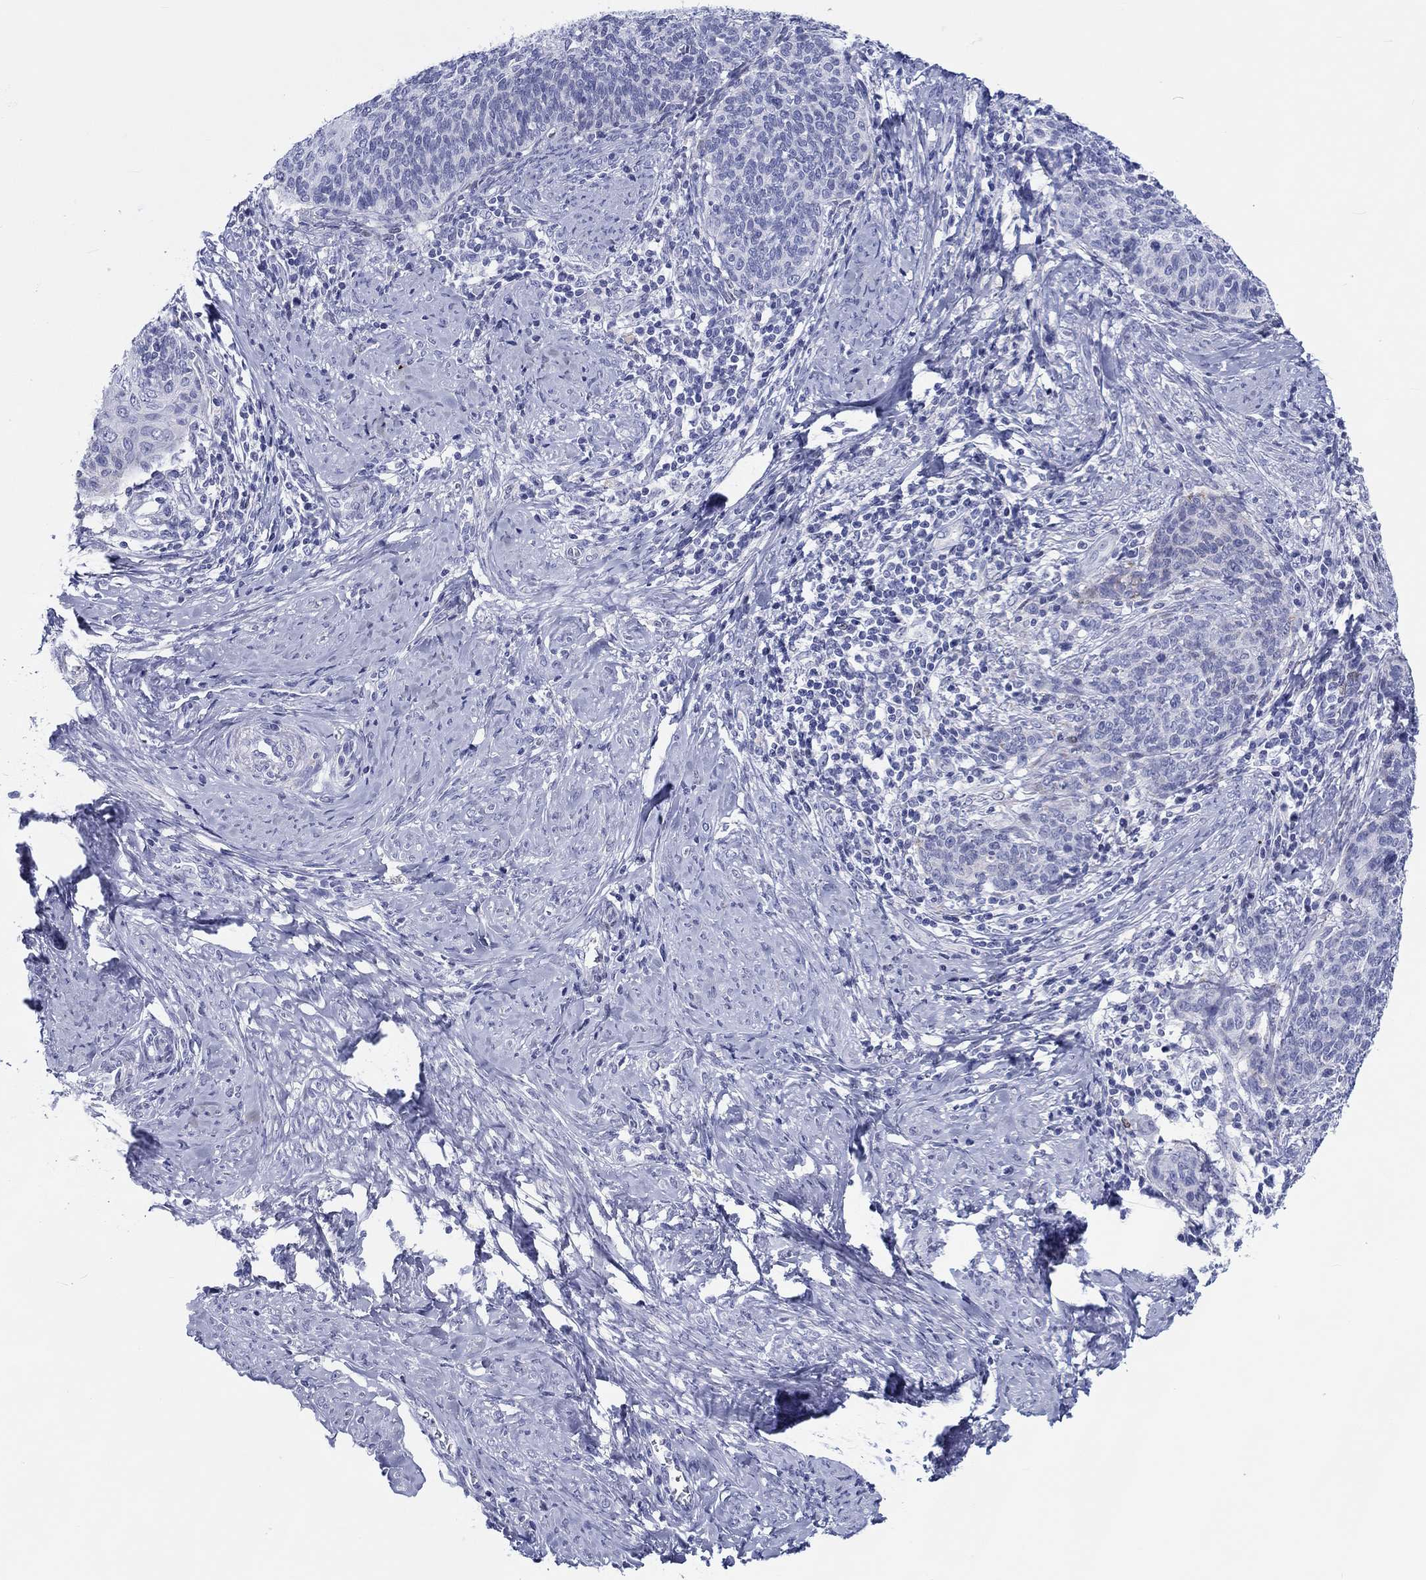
{"staining": {"intensity": "negative", "quantity": "none", "location": "none"}, "tissue": "cervical cancer", "cell_type": "Tumor cells", "image_type": "cancer", "snomed": [{"axis": "morphology", "description": "Normal tissue, NOS"}, {"axis": "morphology", "description": "Squamous cell carcinoma, NOS"}, {"axis": "topography", "description": "Cervix"}], "caption": "High power microscopy histopathology image of an immunohistochemistry (IHC) photomicrograph of cervical cancer (squamous cell carcinoma), revealing no significant positivity in tumor cells.", "gene": "H1-1", "patient": {"sex": "female", "age": 39}}